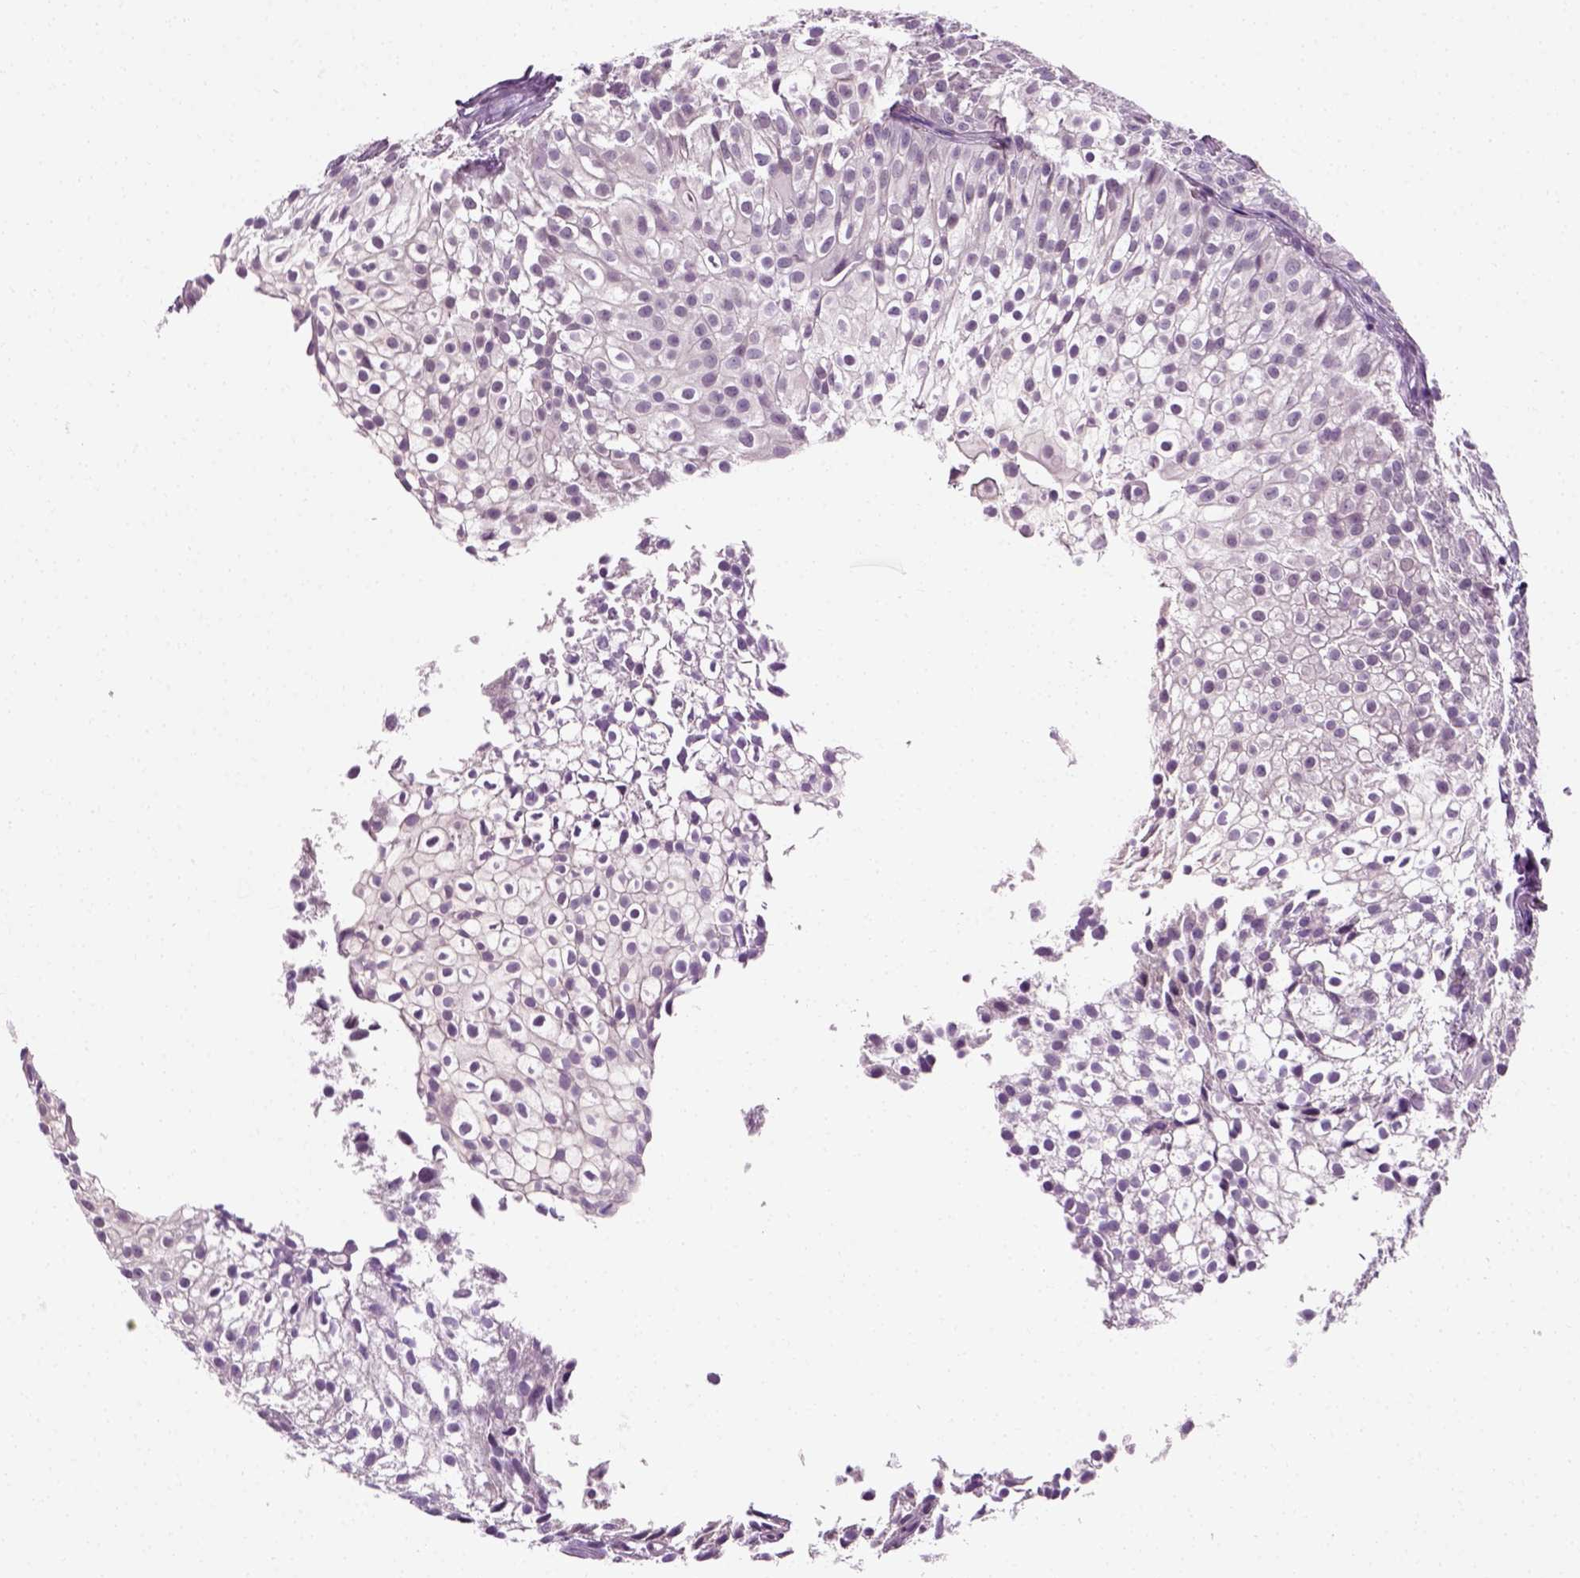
{"staining": {"intensity": "negative", "quantity": "none", "location": "none"}, "tissue": "urothelial cancer", "cell_type": "Tumor cells", "image_type": "cancer", "snomed": [{"axis": "morphology", "description": "Urothelial carcinoma, Low grade"}, {"axis": "topography", "description": "Urinary bladder"}], "caption": "Protein analysis of urothelial cancer exhibits no significant expression in tumor cells.", "gene": "SPATA31E1", "patient": {"sex": "male", "age": 70}}